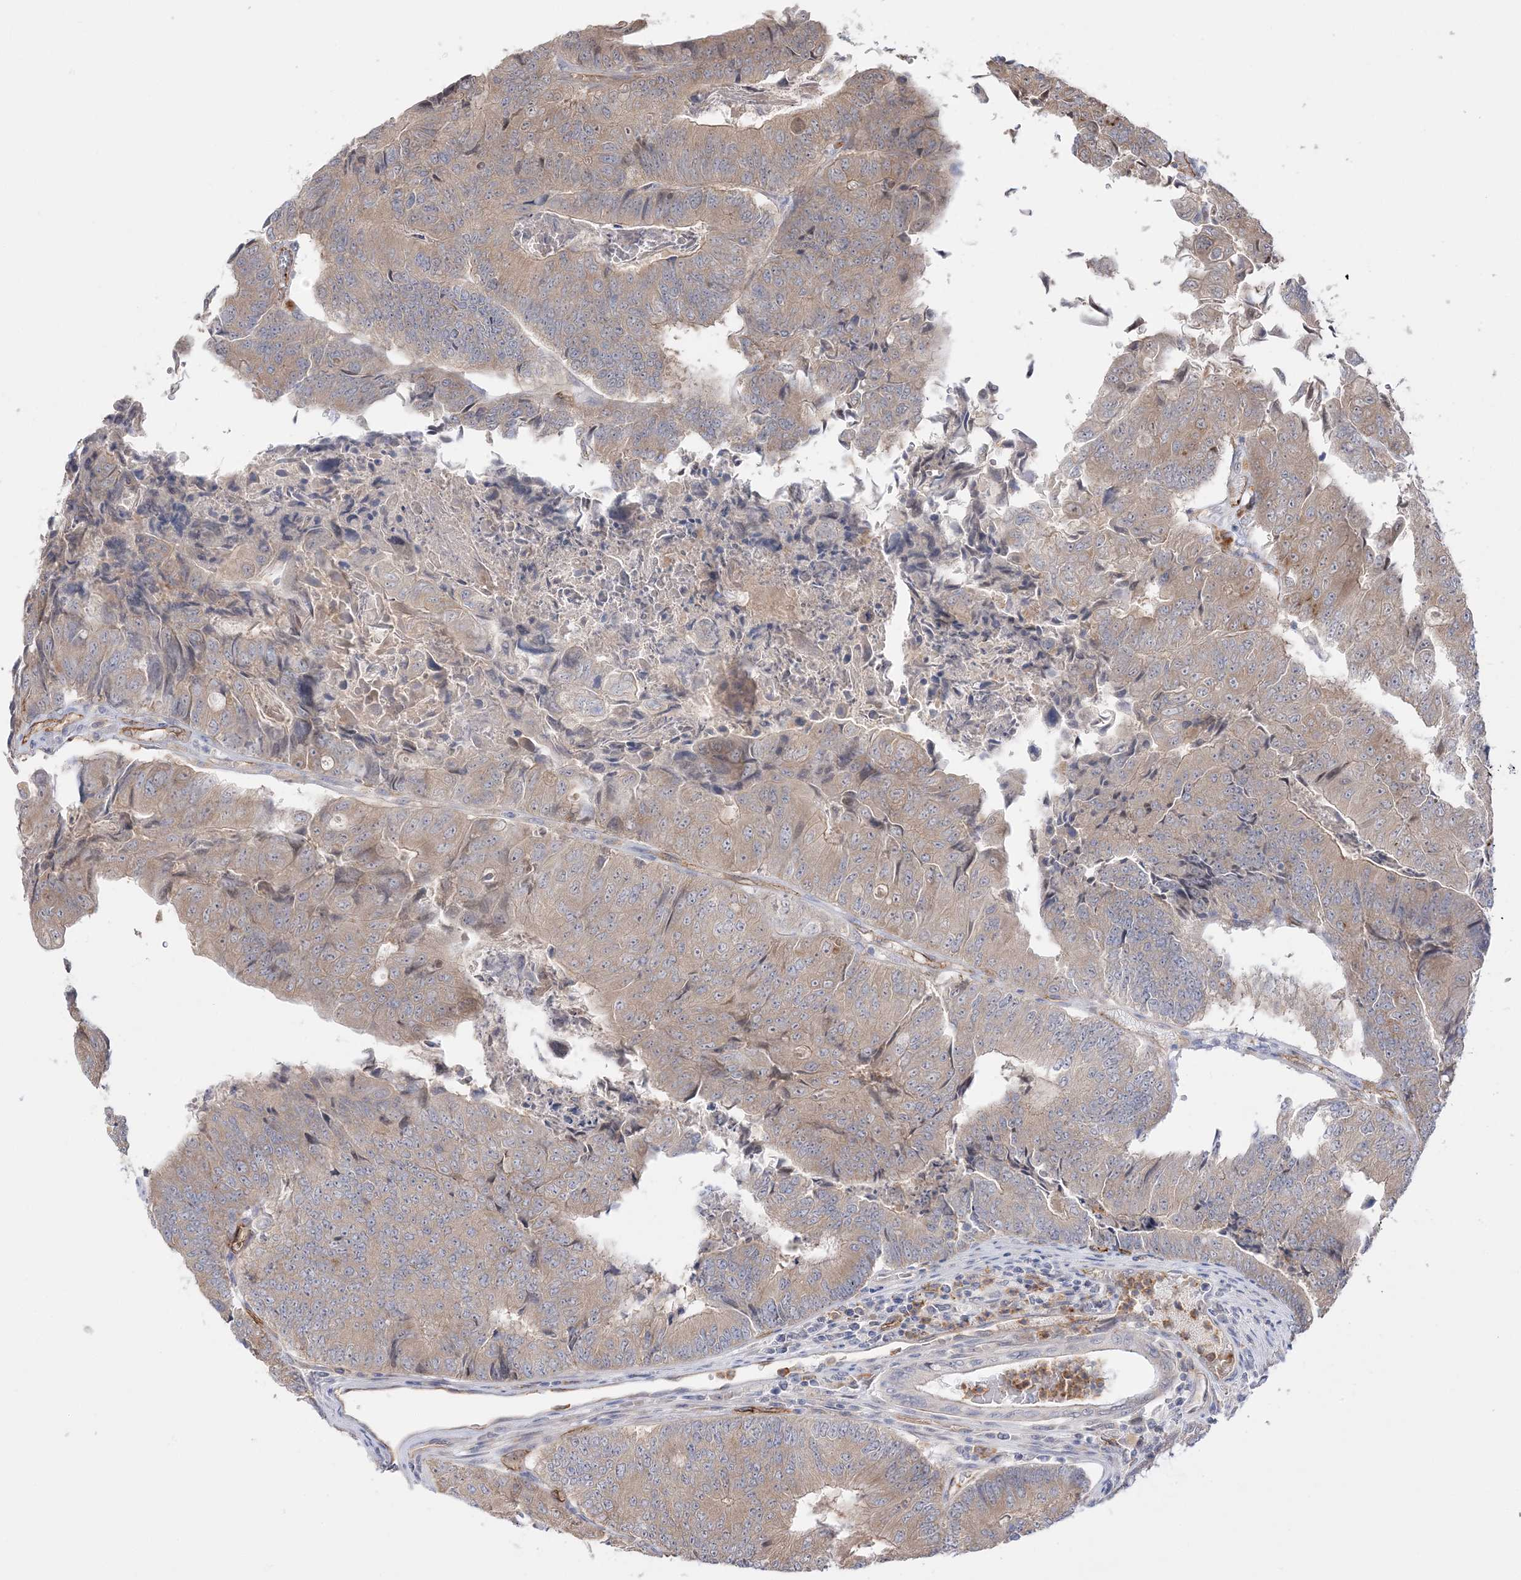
{"staining": {"intensity": "weak", "quantity": ">75%", "location": "cytoplasmic/membranous"}, "tissue": "colorectal cancer", "cell_type": "Tumor cells", "image_type": "cancer", "snomed": [{"axis": "morphology", "description": "Adenocarcinoma, NOS"}, {"axis": "topography", "description": "Colon"}], "caption": "Adenocarcinoma (colorectal) stained with a brown dye exhibits weak cytoplasmic/membranous positive staining in approximately >75% of tumor cells.", "gene": "FARSB", "patient": {"sex": "female", "age": 67}}